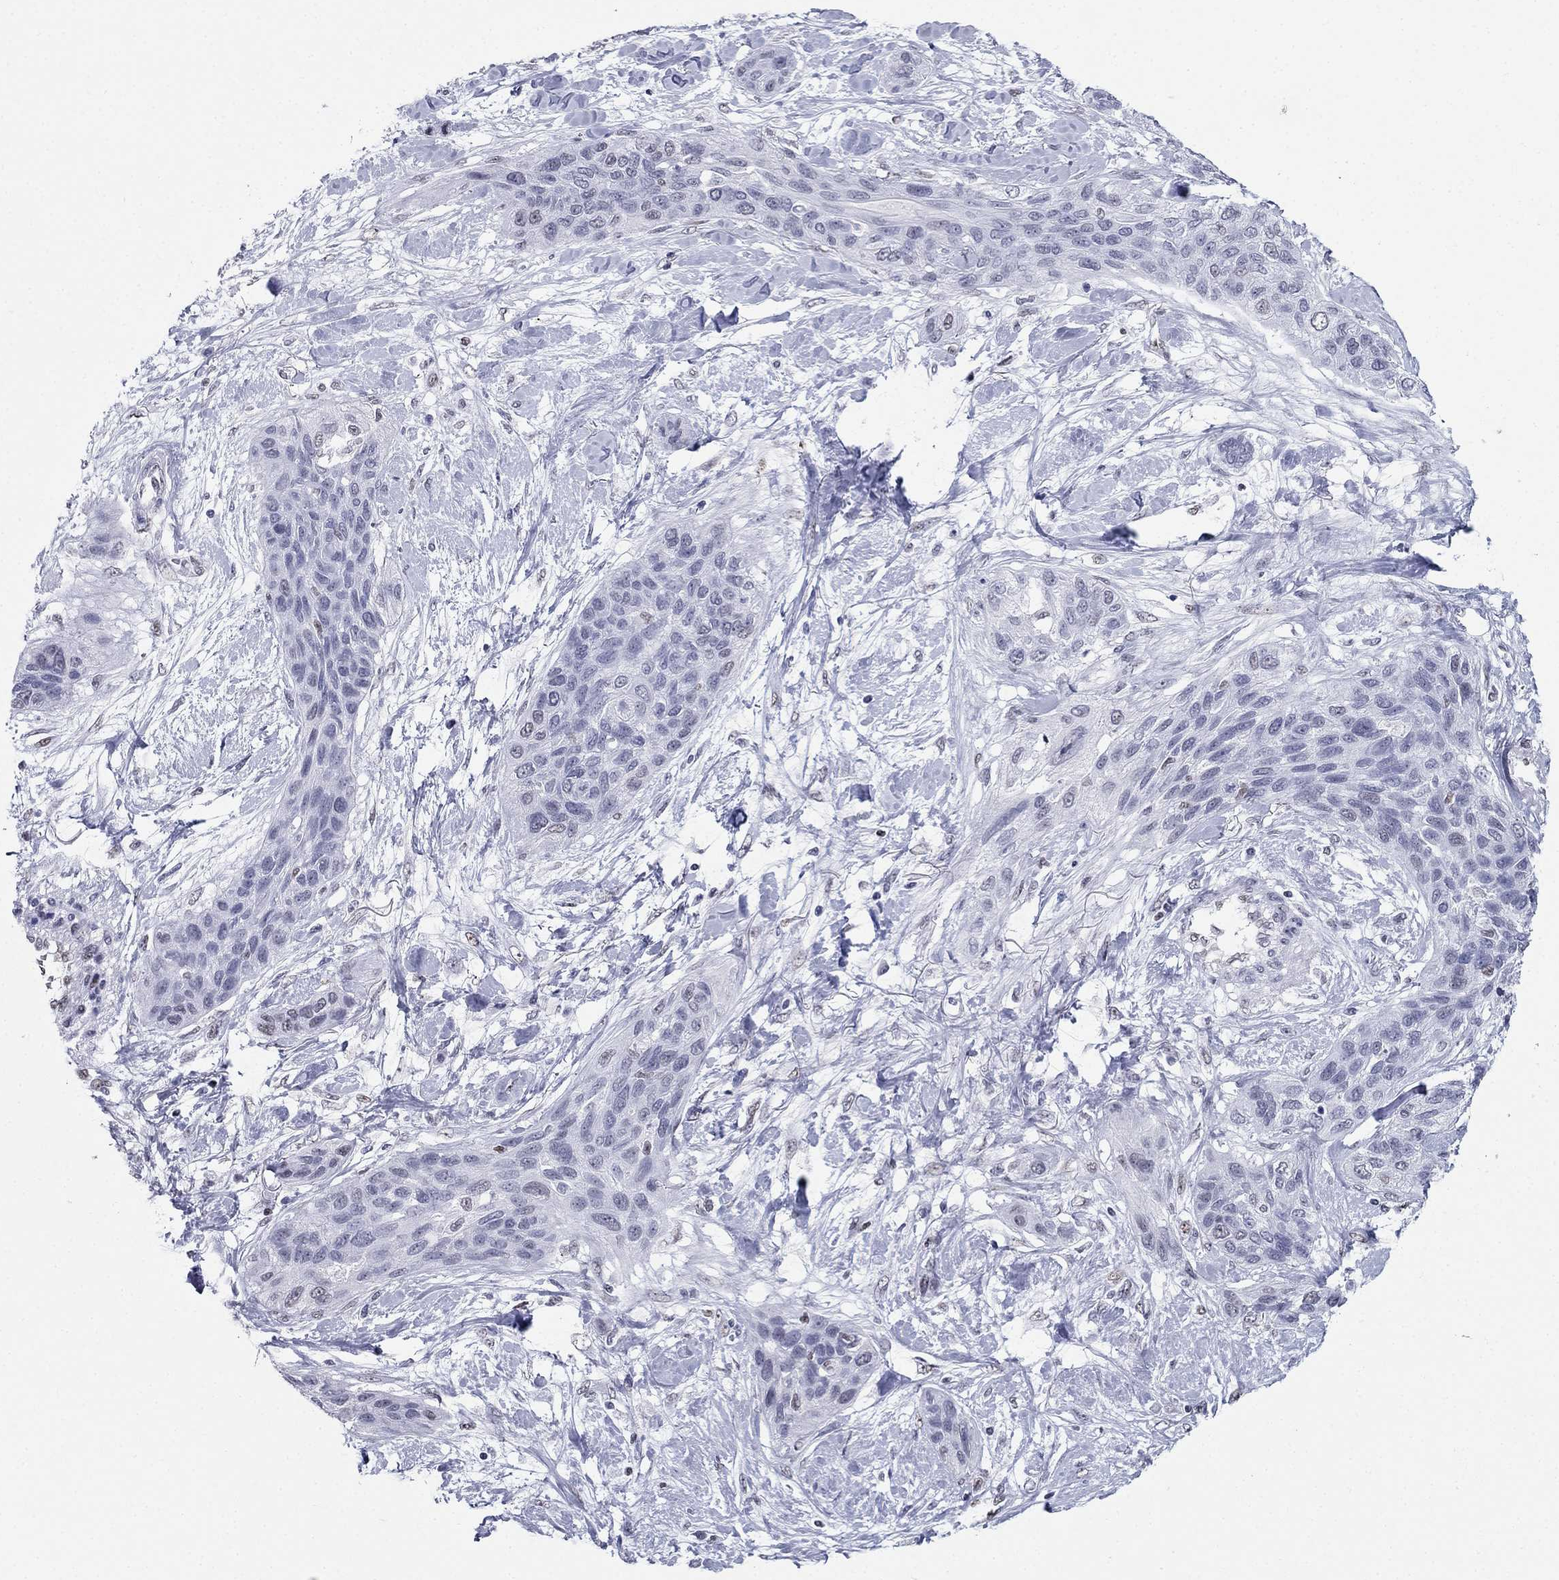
{"staining": {"intensity": "negative", "quantity": "none", "location": "none"}, "tissue": "lung cancer", "cell_type": "Tumor cells", "image_type": "cancer", "snomed": [{"axis": "morphology", "description": "Squamous cell carcinoma, NOS"}, {"axis": "topography", "description": "Lung"}], "caption": "Tumor cells are negative for brown protein staining in squamous cell carcinoma (lung).", "gene": "PPM1G", "patient": {"sex": "female", "age": 70}}